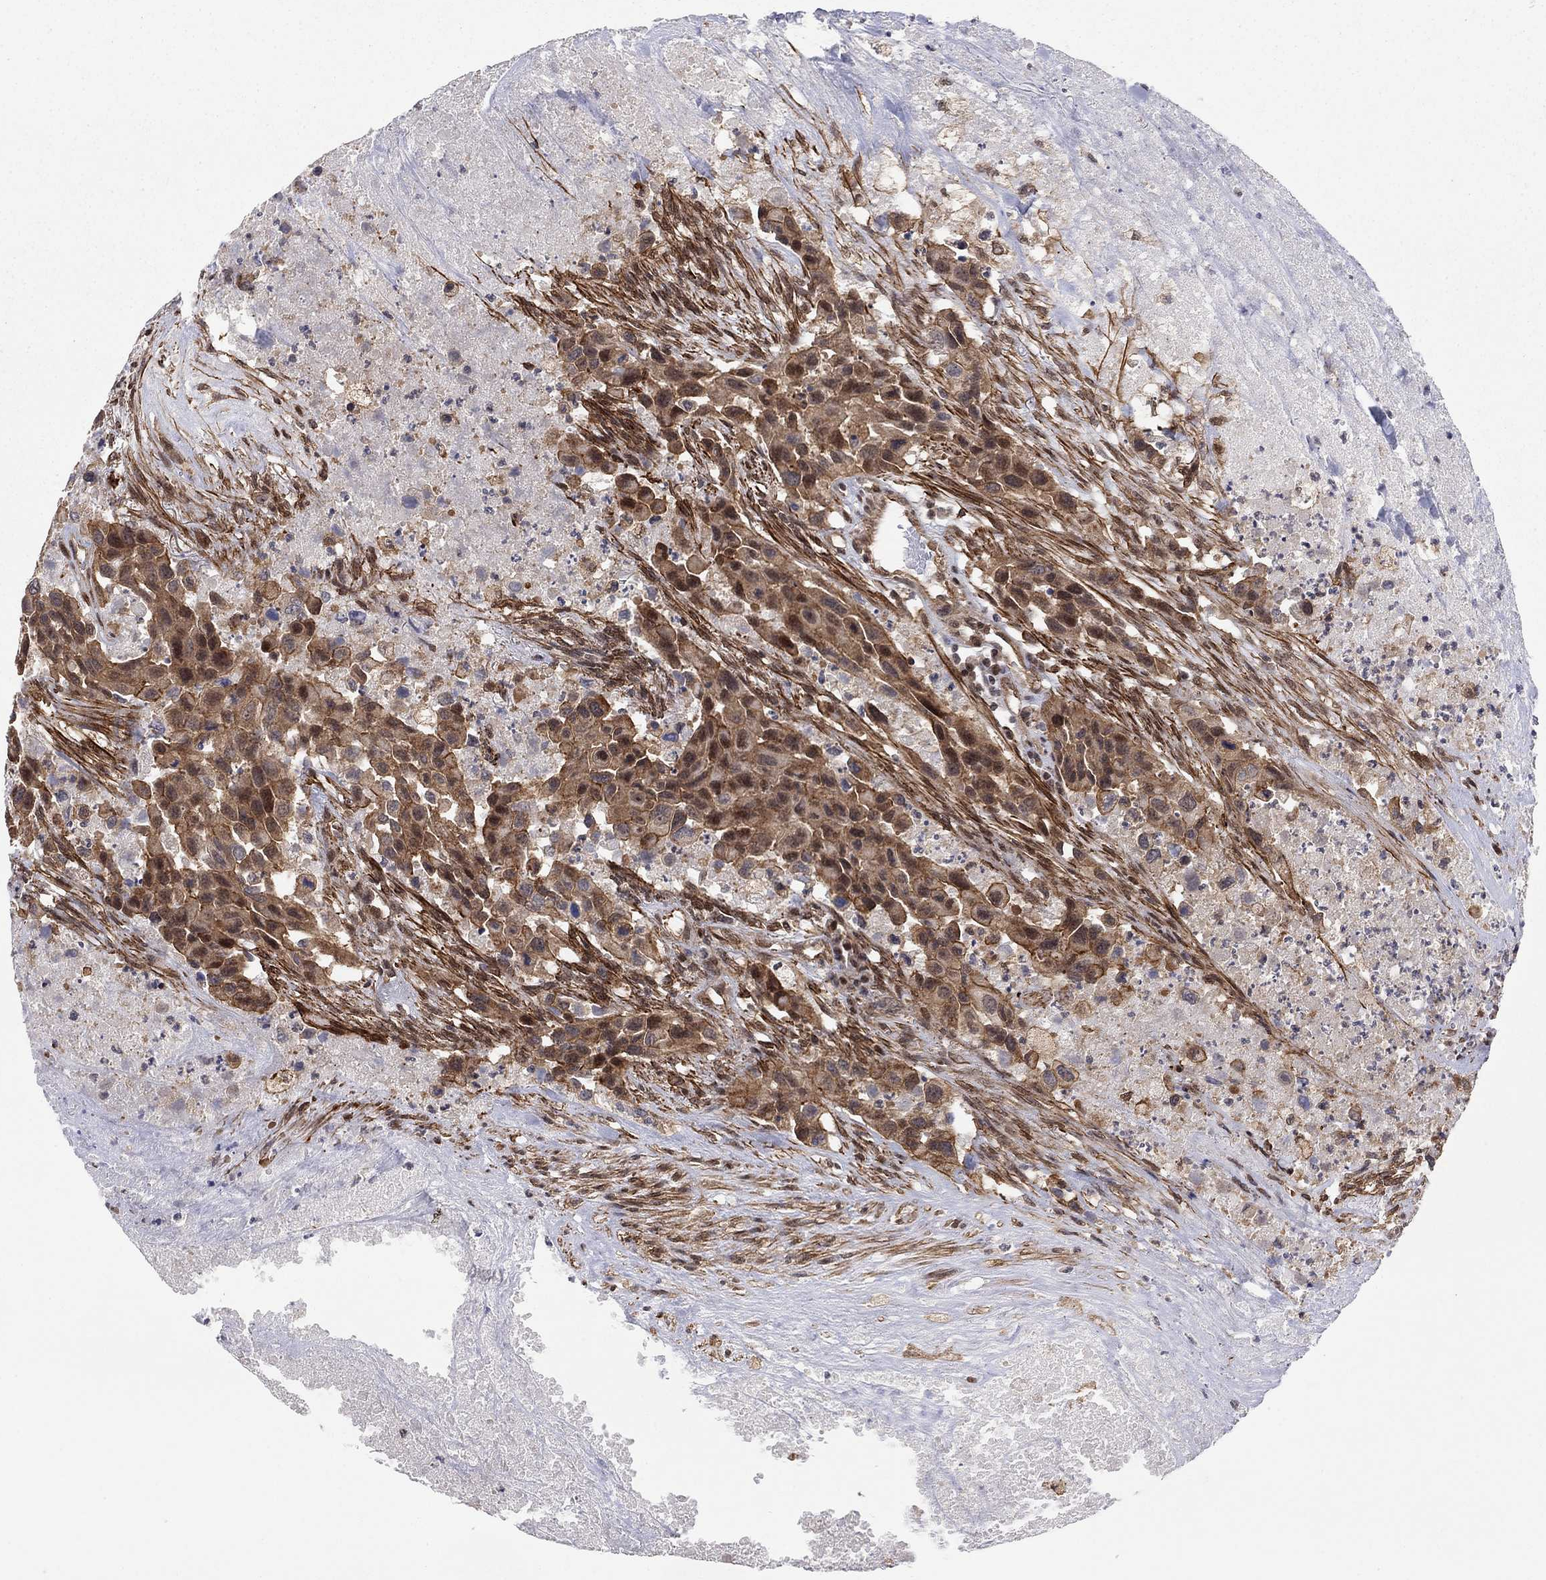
{"staining": {"intensity": "moderate", "quantity": "25%-75%", "location": "cytoplasmic/membranous,nuclear"}, "tissue": "urothelial cancer", "cell_type": "Tumor cells", "image_type": "cancer", "snomed": [{"axis": "morphology", "description": "Urothelial carcinoma, High grade"}, {"axis": "topography", "description": "Urinary bladder"}], "caption": "A high-resolution micrograph shows immunohistochemistry (IHC) staining of urothelial cancer, which reveals moderate cytoplasmic/membranous and nuclear positivity in approximately 25%-75% of tumor cells.", "gene": "TDP1", "patient": {"sex": "female", "age": 73}}